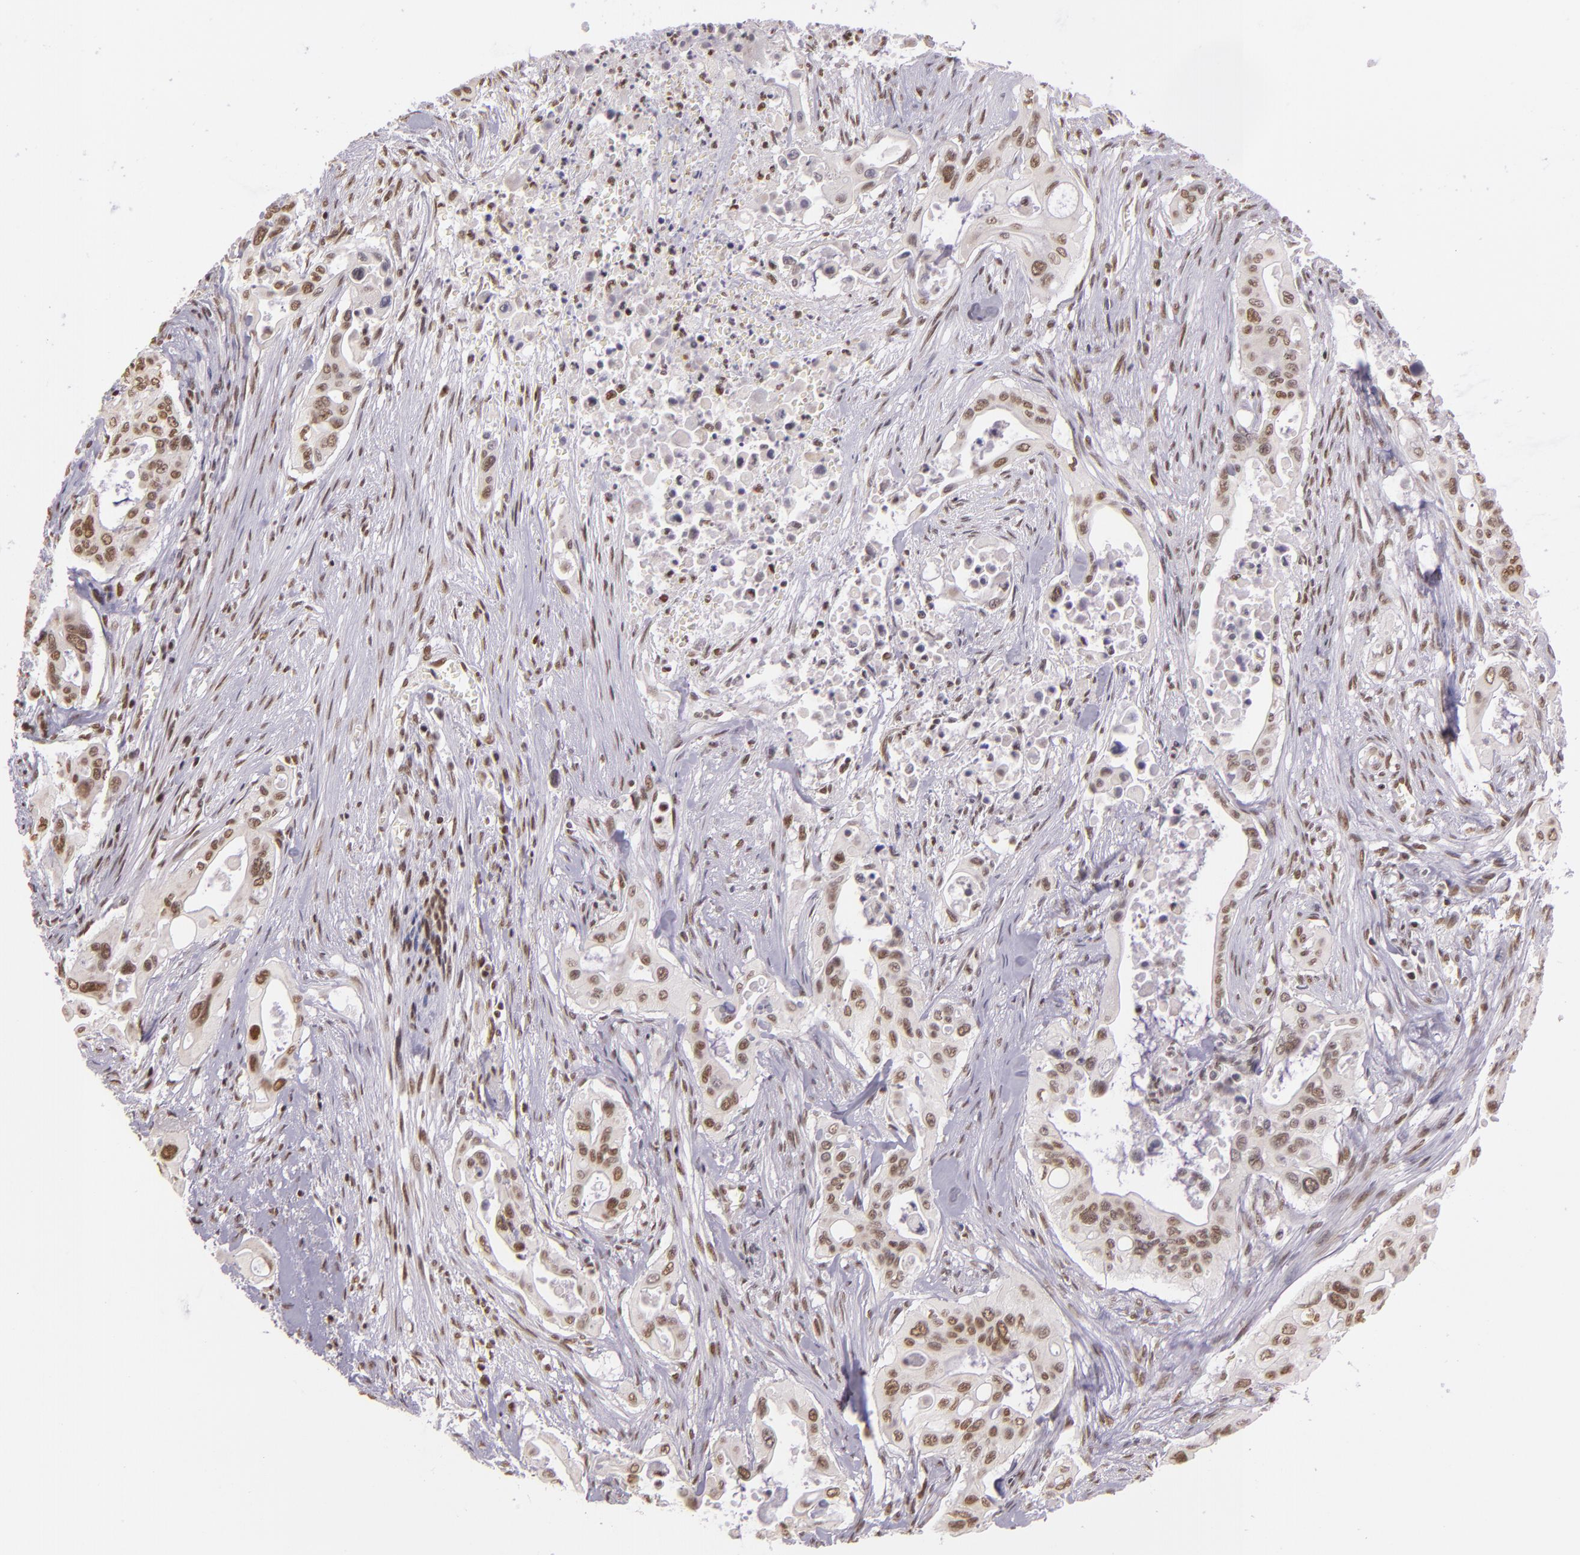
{"staining": {"intensity": "weak", "quantity": ">75%", "location": "nuclear"}, "tissue": "pancreatic cancer", "cell_type": "Tumor cells", "image_type": "cancer", "snomed": [{"axis": "morphology", "description": "Adenocarcinoma, NOS"}, {"axis": "topography", "description": "Pancreas"}], "caption": "Brown immunohistochemical staining in human pancreatic cancer reveals weak nuclear staining in approximately >75% of tumor cells.", "gene": "USF1", "patient": {"sex": "male", "age": 77}}